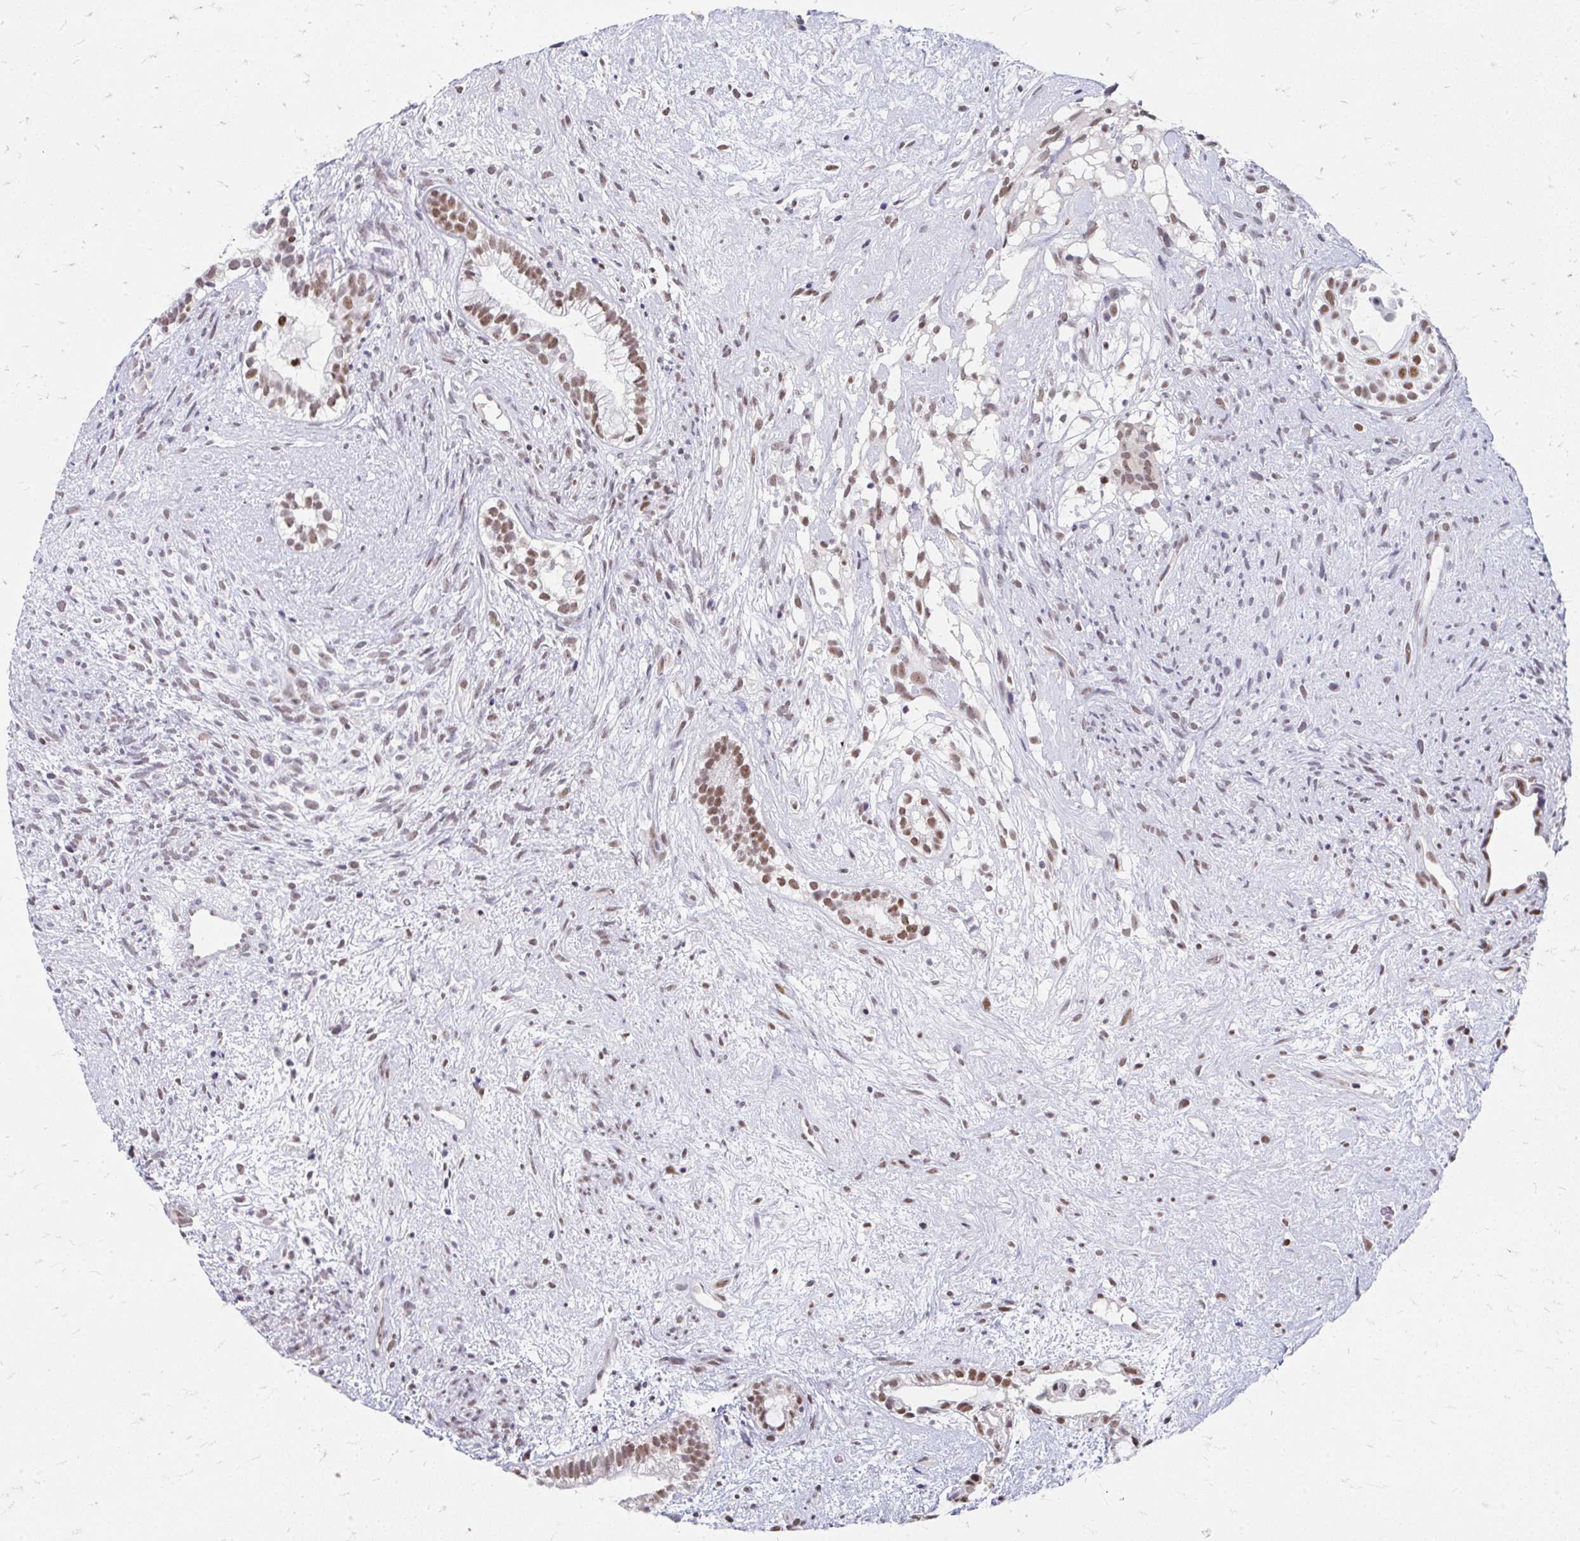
{"staining": {"intensity": "moderate", "quantity": ">75%", "location": "nuclear"}, "tissue": "testis cancer", "cell_type": "Tumor cells", "image_type": "cancer", "snomed": [{"axis": "morphology", "description": "Seminoma, NOS"}, {"axis": "morphology", "description": "Carcinoma, Embryonal, NOS"}, {"axis": "topography", "description": "Testis"}], "caption": "Immunohistochemical staining of human testis cancer (embryonal carcinoma) reveals moderate nuclear protein expression in approximately >75% of tumor cells. Ihc stains the protein in brown and the nuclei are stained blue.", "gene": "GTF2H1", "patient": {"sex": "male", "age": 41}}